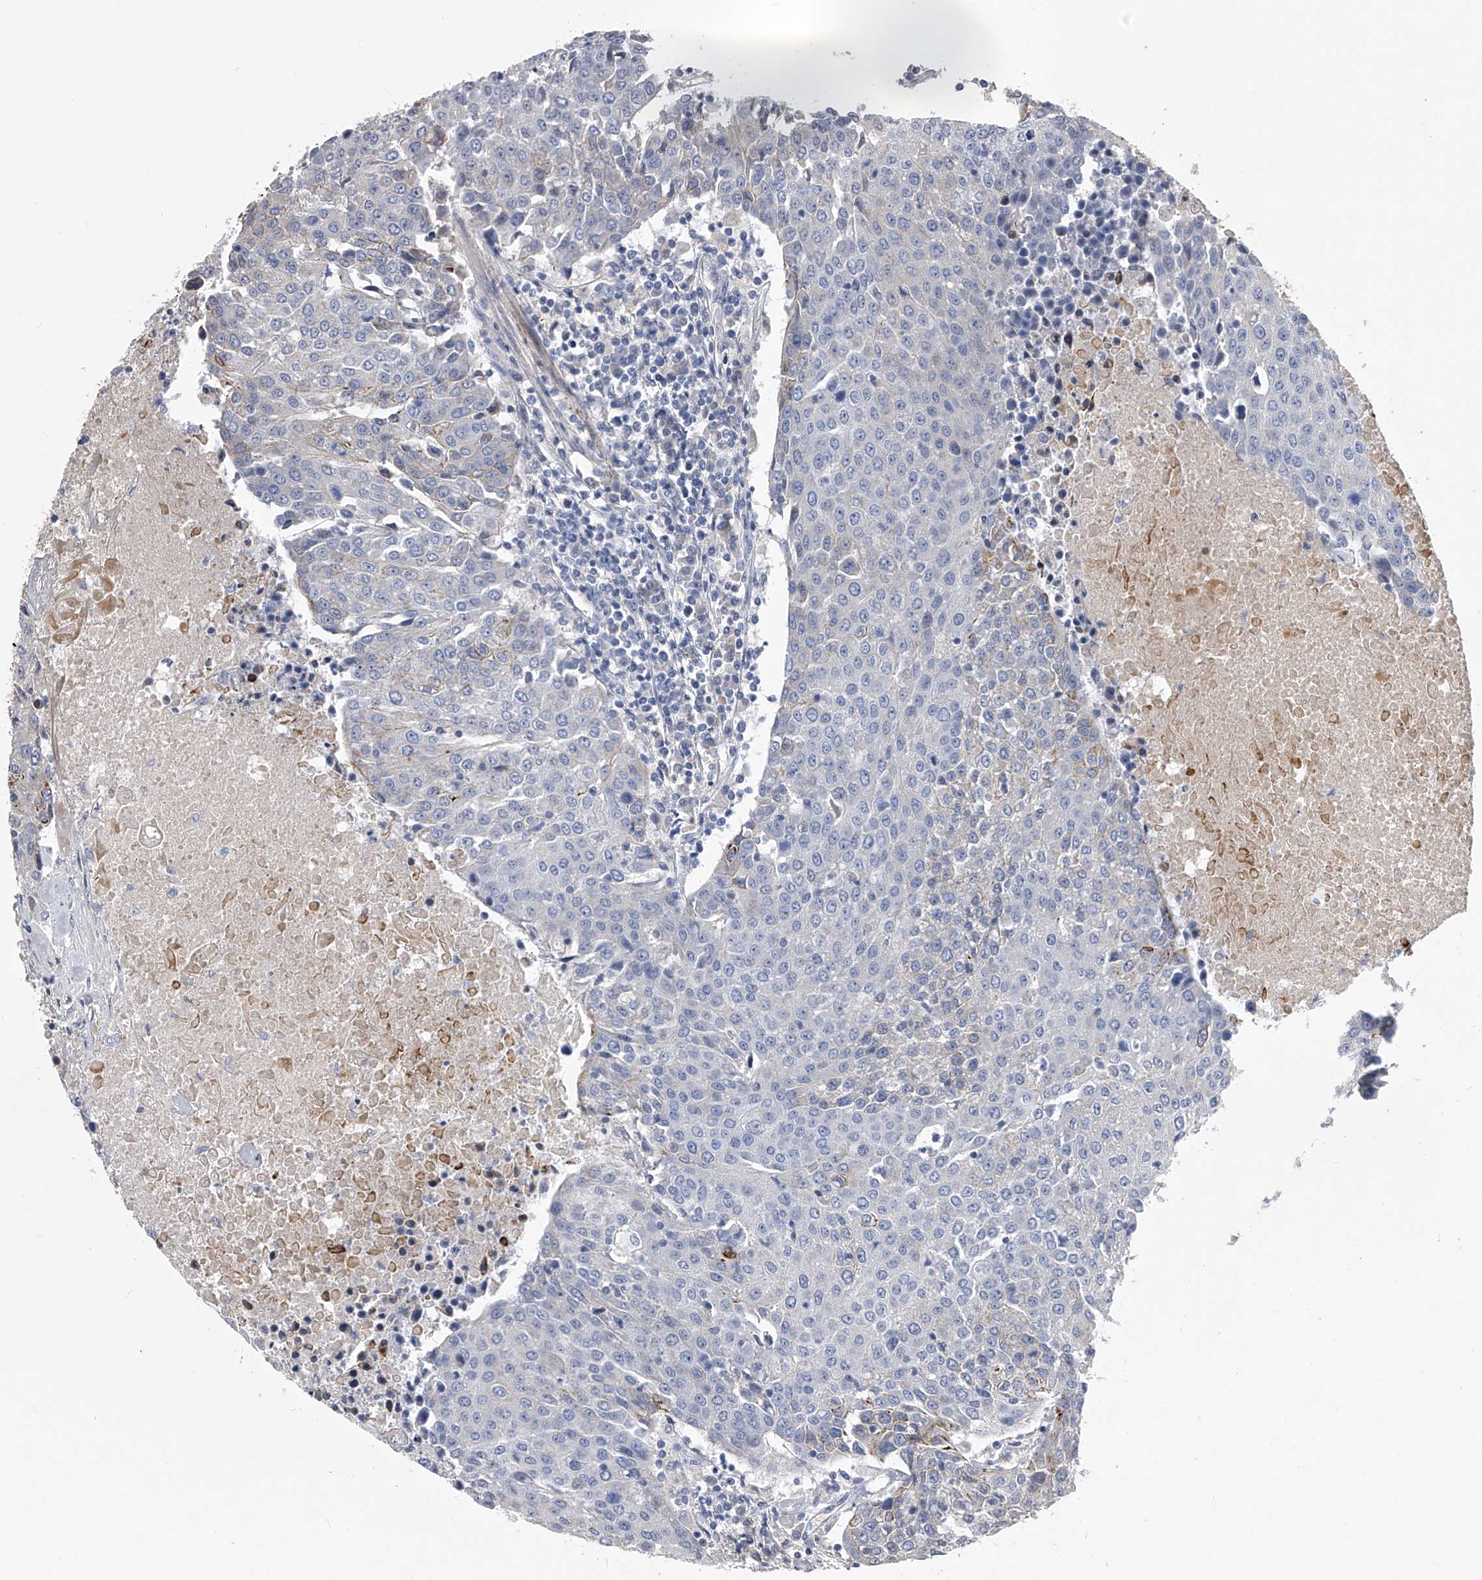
{"staining": {"intensity": "negative", "quantity": "none", "location": "none"}, "tissue": "urothelial cancer", "cell_type": "Tumor cells", "image_type": "cancer", "snomed": [{"axis": "morphology", "description": "Urothelial carcinoma, High grade"}, {"axis": "topography", "description": "Urinary bladder"}], "caption": "This is an immunohistochemistry image of human high-grade urothelial carcinoma. There is no expression in tumor cells.", "gene": "MDN1", "patient": {"sex": "female", "age": 85}}